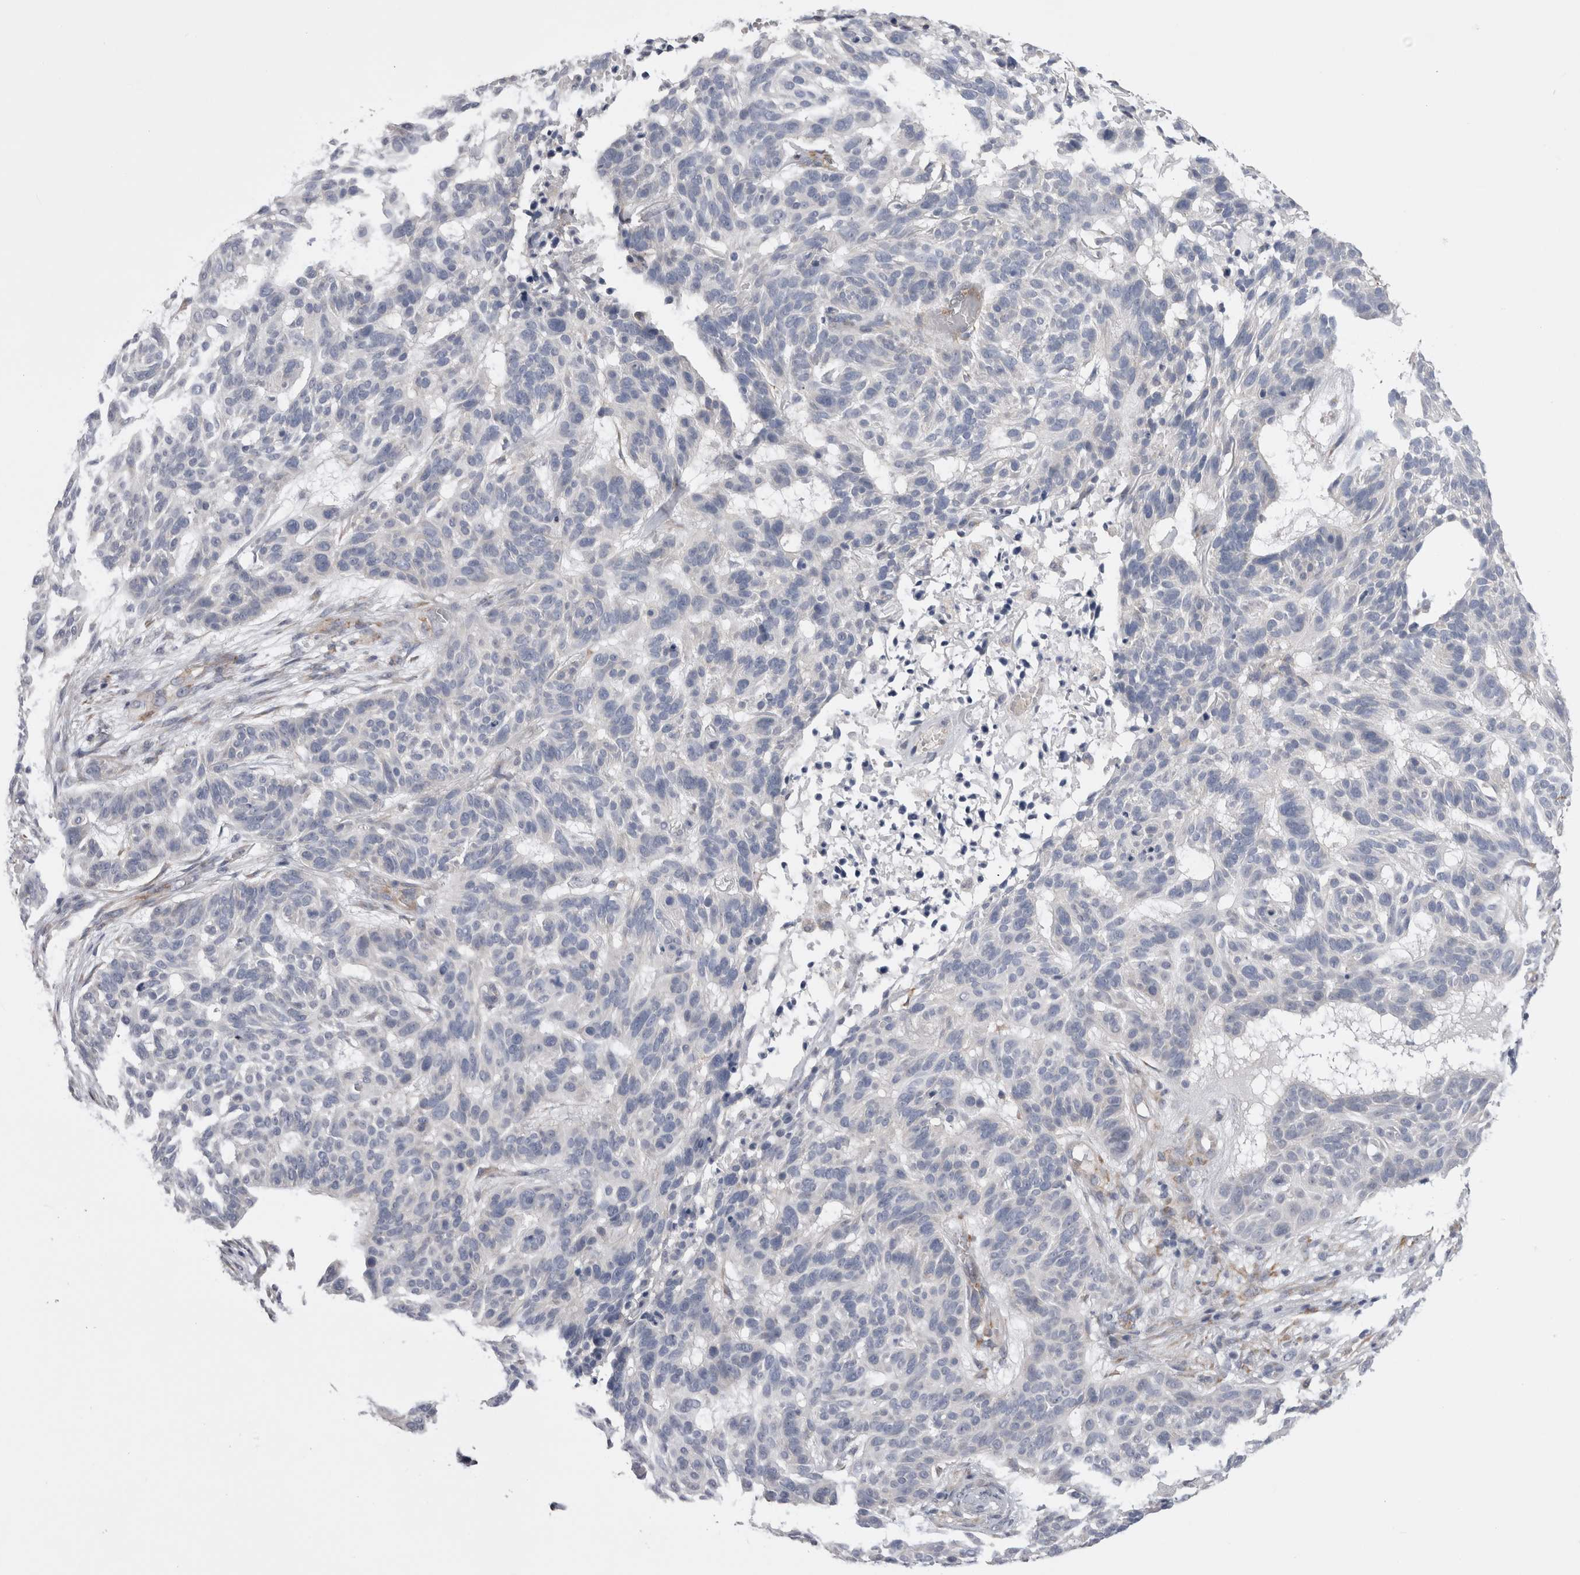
{"staining": {"intensity": "negative", "quantity": "none", "location": "none"}, "tissue": "skin cancer", "cell_type": "Tumor cells", "image_type": "cancer", "snomed": [{"axis": "morphology", "description": "Basal cell carcinoma"}, {"axis": "topography", "description": "Skin"}], "caption": "Tumor cells are negative for protein expression in human skin cancer.", "gene": "ARHGAP29", "patient": {"sex": "male", "age": 85}}